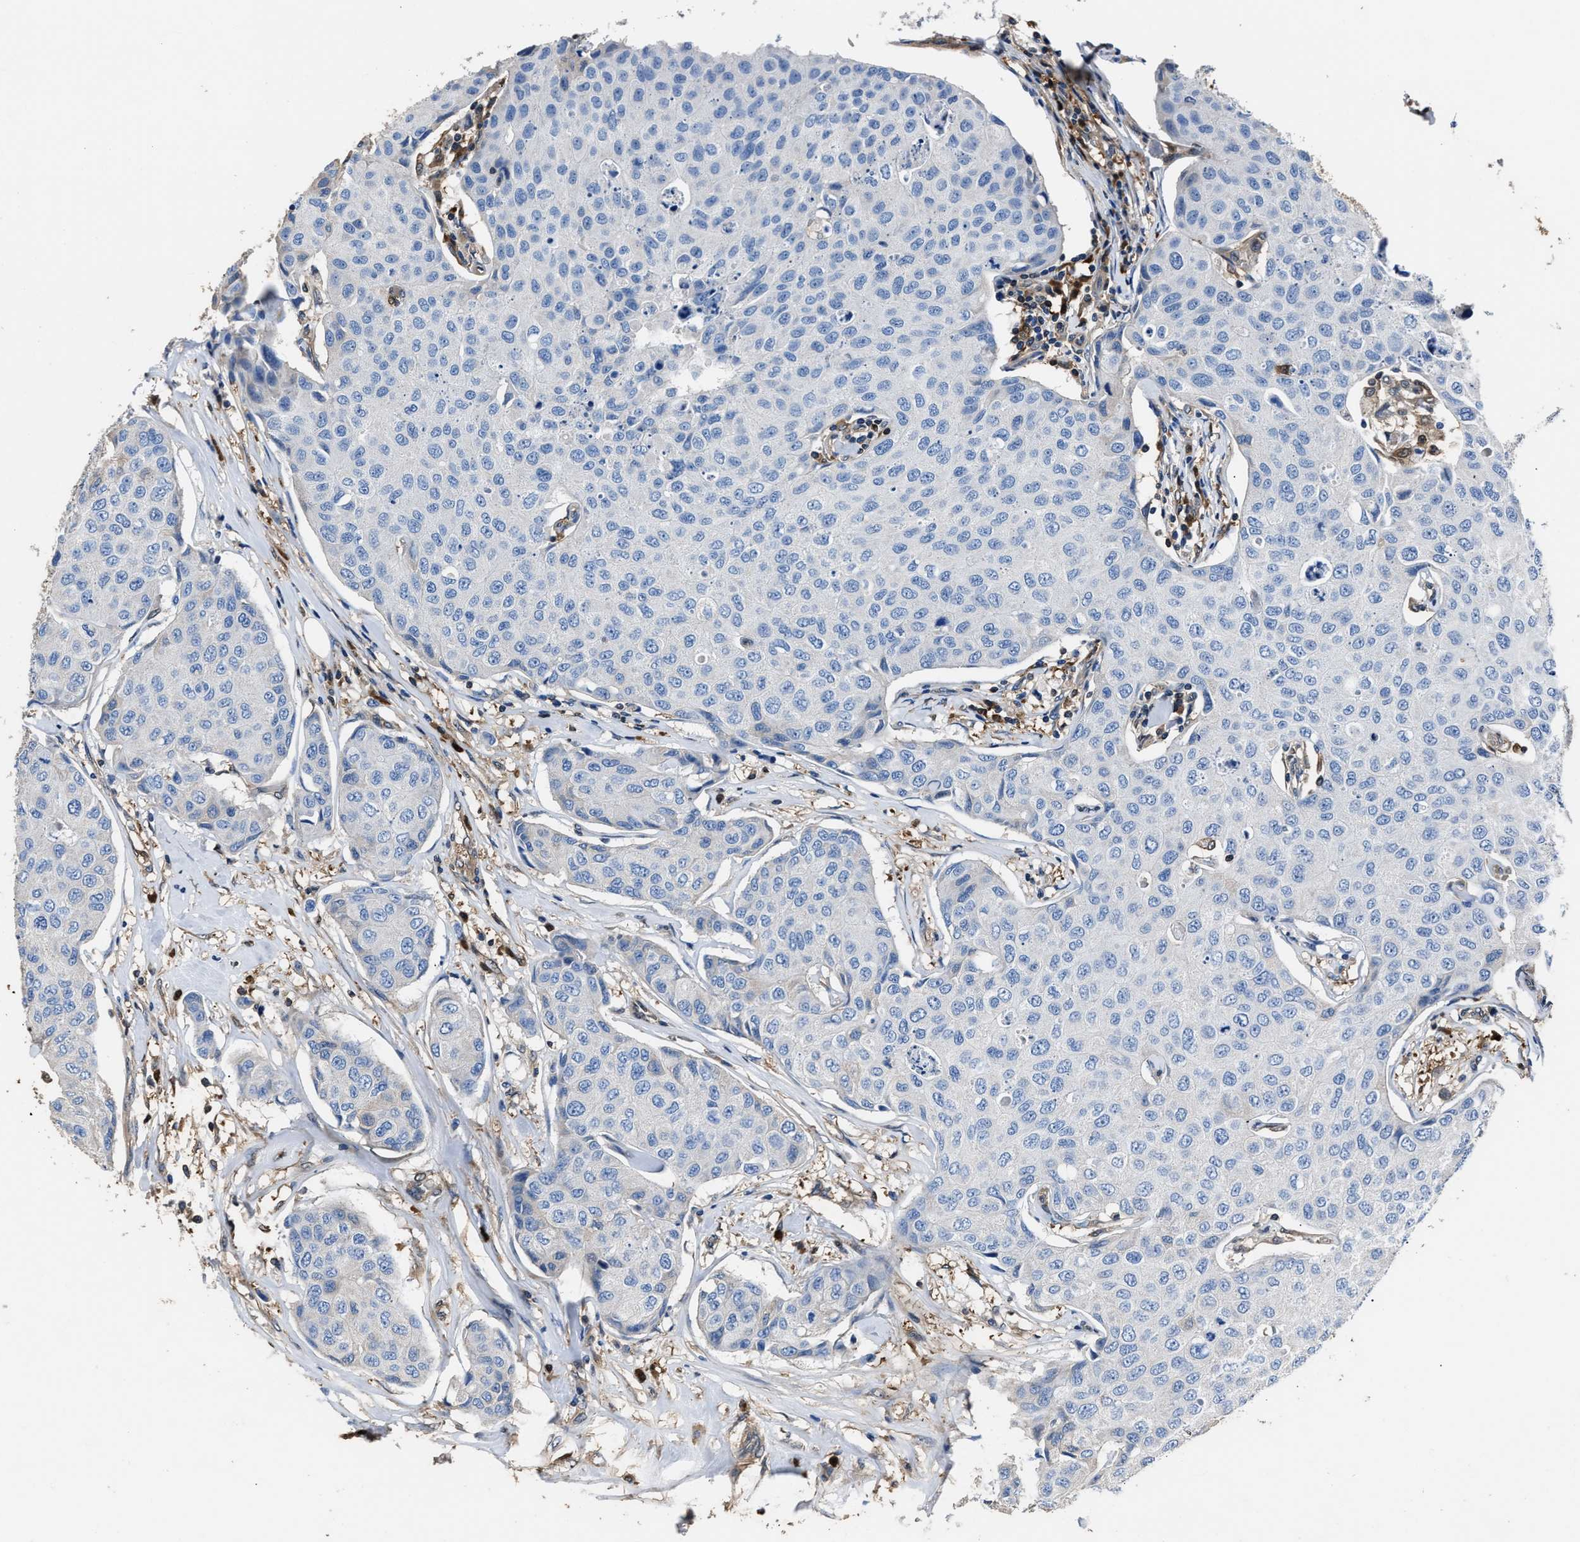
{"staining": {"intensity": "negative", "quantity": "none", "location": "none"}, "tissue": "breast cancer", "cell_type": "Tumor cells", "image_type": "cancer", "snomed": [{"axis": "morphology", "description": "Duct carcinoma"}, {"axis": "topography", "description": "Breast"}], "caption": "The immunohistochemistry photomicrograph has no significant expression in tumor cells of intraductal carcinoma (breast) tissue.", "gene": "GSTP1", "patient": {"sex": "female", "age": 80}}